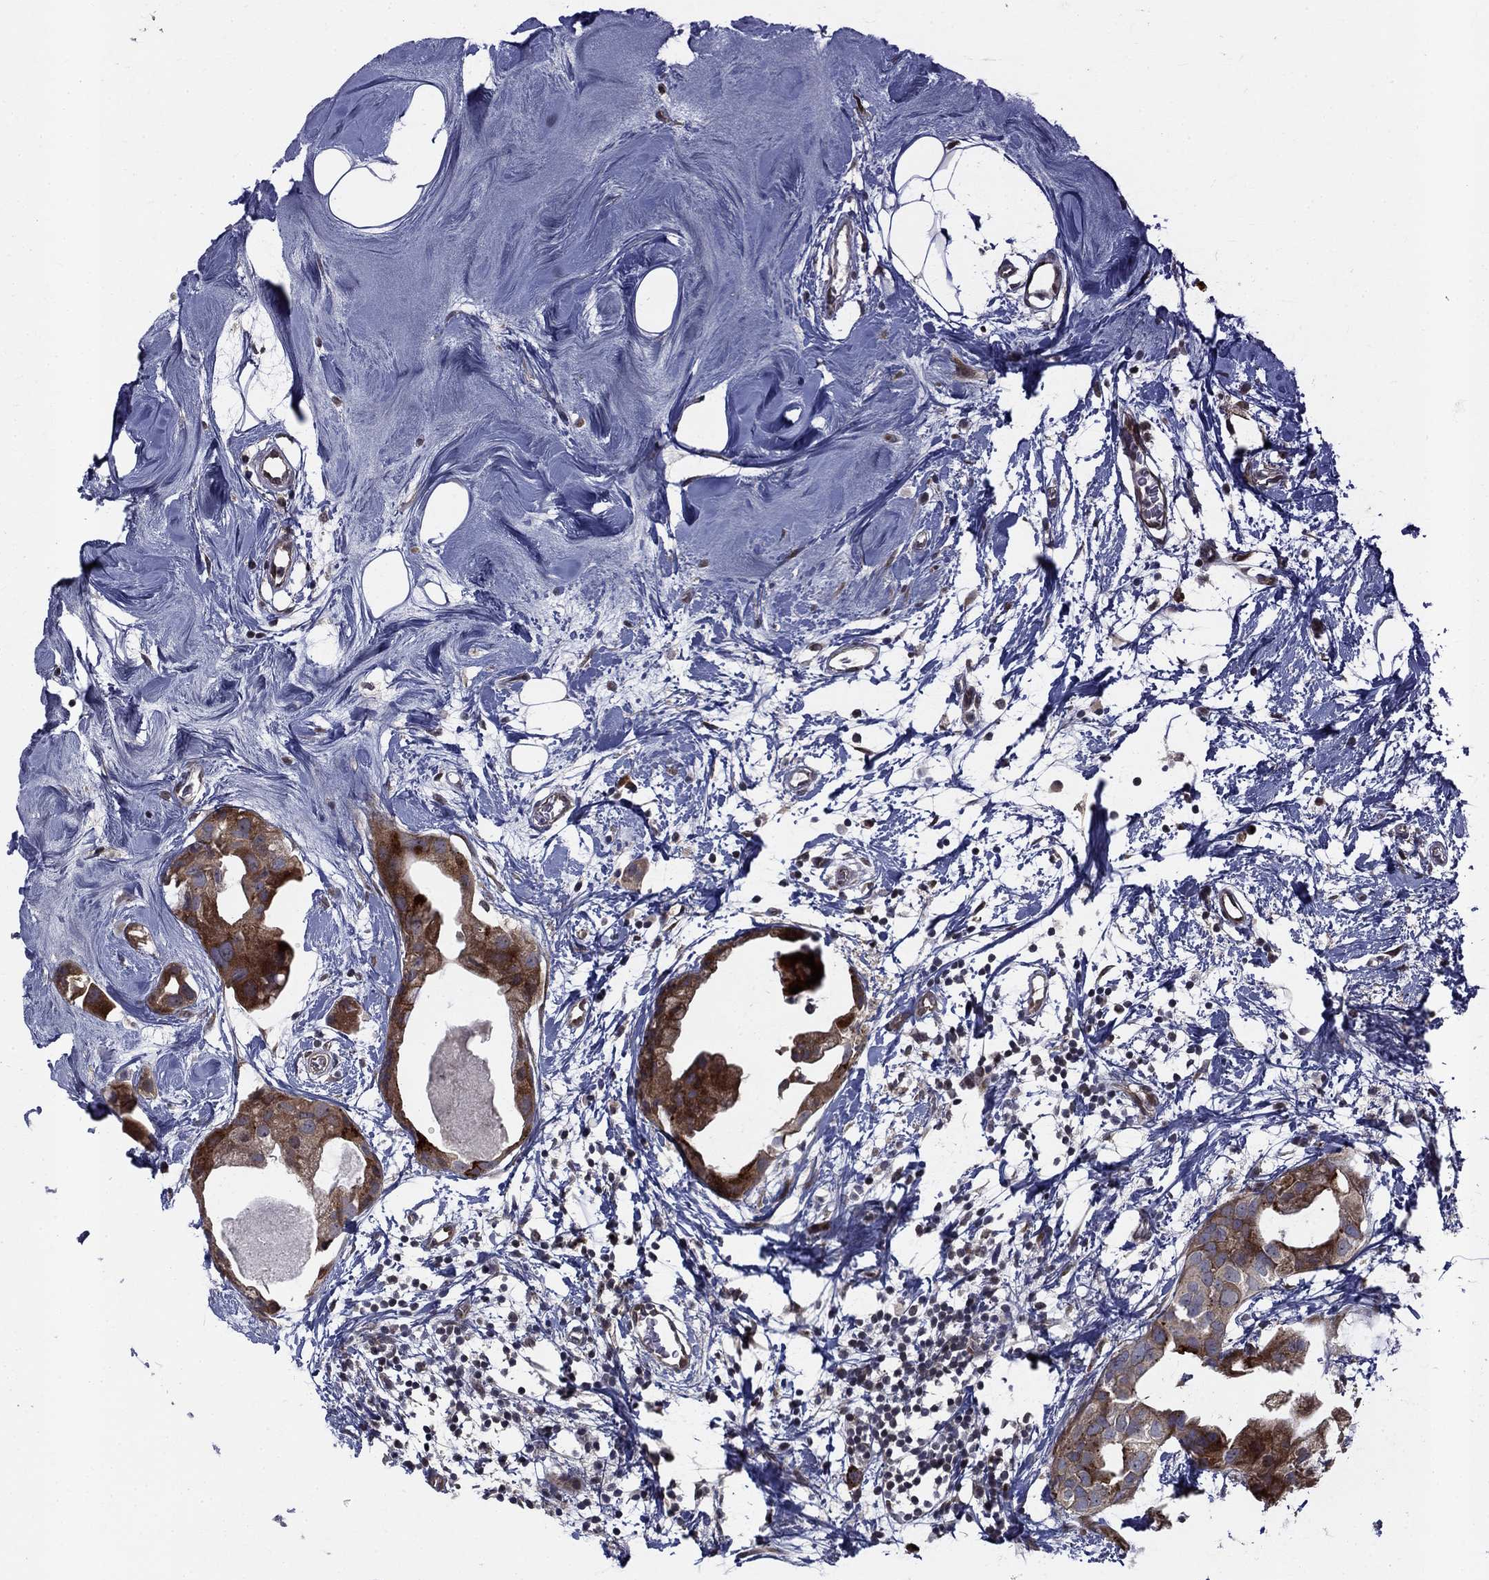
{"staining": {"intensity": "strong", "quantity": "25%-75%", "location": "cytoplasmic/membranous"}, "tissue": "breast cancer", "cell_type": "Tumor cells", "image_type": "cancer", "snomed": [{"axis": "morphology", "description": "Normal tissue, NOS"}, {"axis": "morphology", "description": "Duct carcinoma"}, {"axis": "topography", "description": "Breast"}], "caption": "Human breast cancer (infiltrating ductal carcinoma) stained with a protein marker exhibits strong staining in tumor cells.", "gene": "WDR19", "patient": {"sex": "female", "age": 40}}